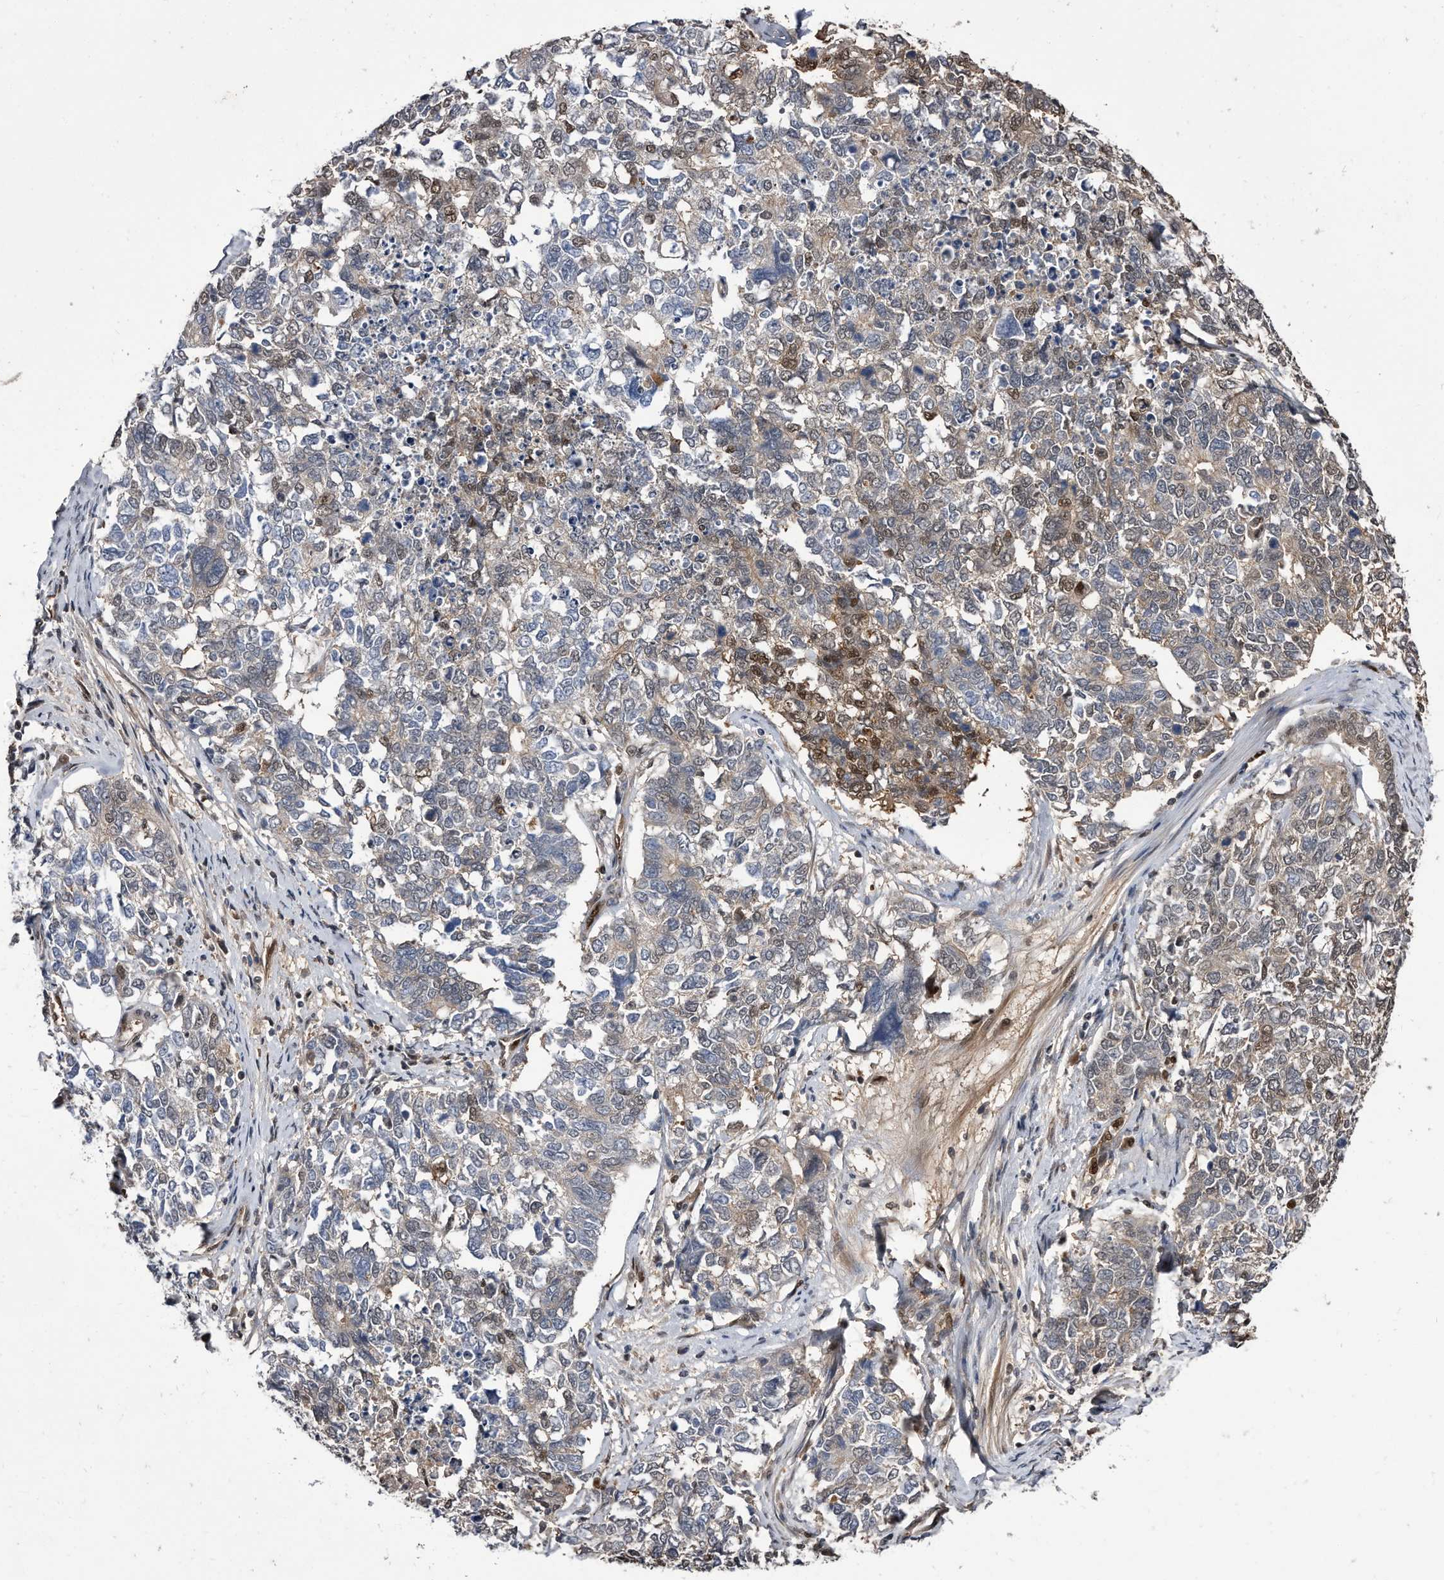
{"staining": {"intensity": "weak", "quantity": "<25%", "location": "cytoplasmic/membranous,nuclear"}, "tissue": "cervical cancer", "cell_type": "Tumor cells", "image_type": "cancer", "snomed": [{"axis": "morphology", "description": "Squamous cell carcinoma, NOS"}, {"axis": "topography", "description": "Cervix"}], "caption": "DAB immunohistochemical staining of human squamous cell carcinoma (cervical) shows no significant expression in tumor cells.", "gene": "RAD23B", "patient": {"sex": "female", "age": 63}}